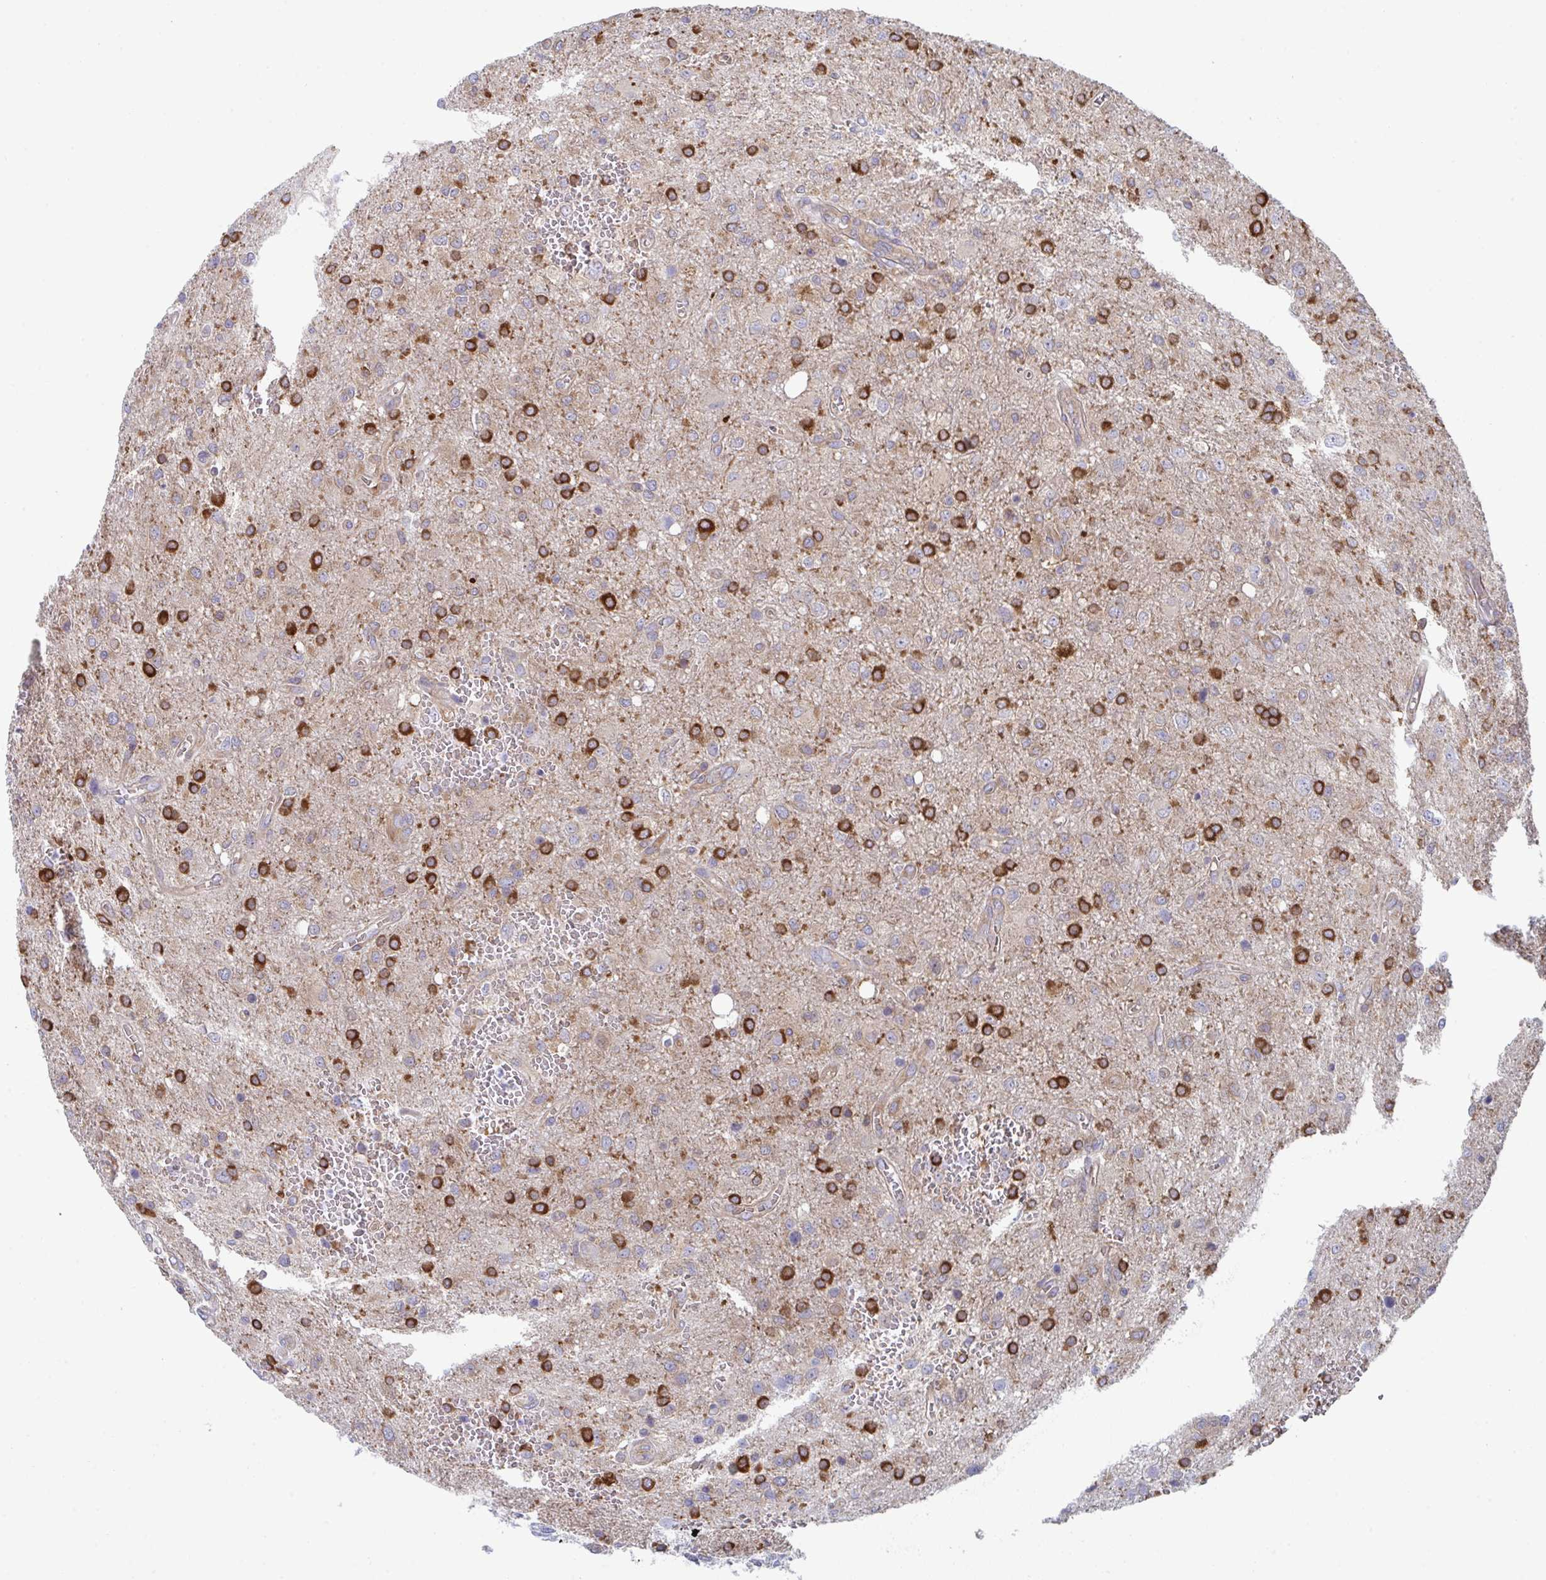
{"staining": {"intensity": "strong", "quantity": "25%-75%", "location": "cytoplasmic/membranous"}, "tissue": "glioma", "cell_type": "Tumor cells", "image_type": "cancer", "snomed": [{"axis": "morphology", "description": "Glioma, malignant, Low grade"}, {"axis": "topography", "description": "Brain"}], "caption": "IHC staining of malignant low-grade glioma, which shows high levels of strong cytoplasmic/membranous expression in approximately 25%-75% of tumor cells indicating strong cytoplasmic/membranous protein expression. The staining was performed using DAB (3,3'-diaminobenzidine) (brown) for protein detection and nuclei were counterstained in hematoxylin (blue).", "gene": "WNK1", "patient": {"sex": "male", "age": 66}}